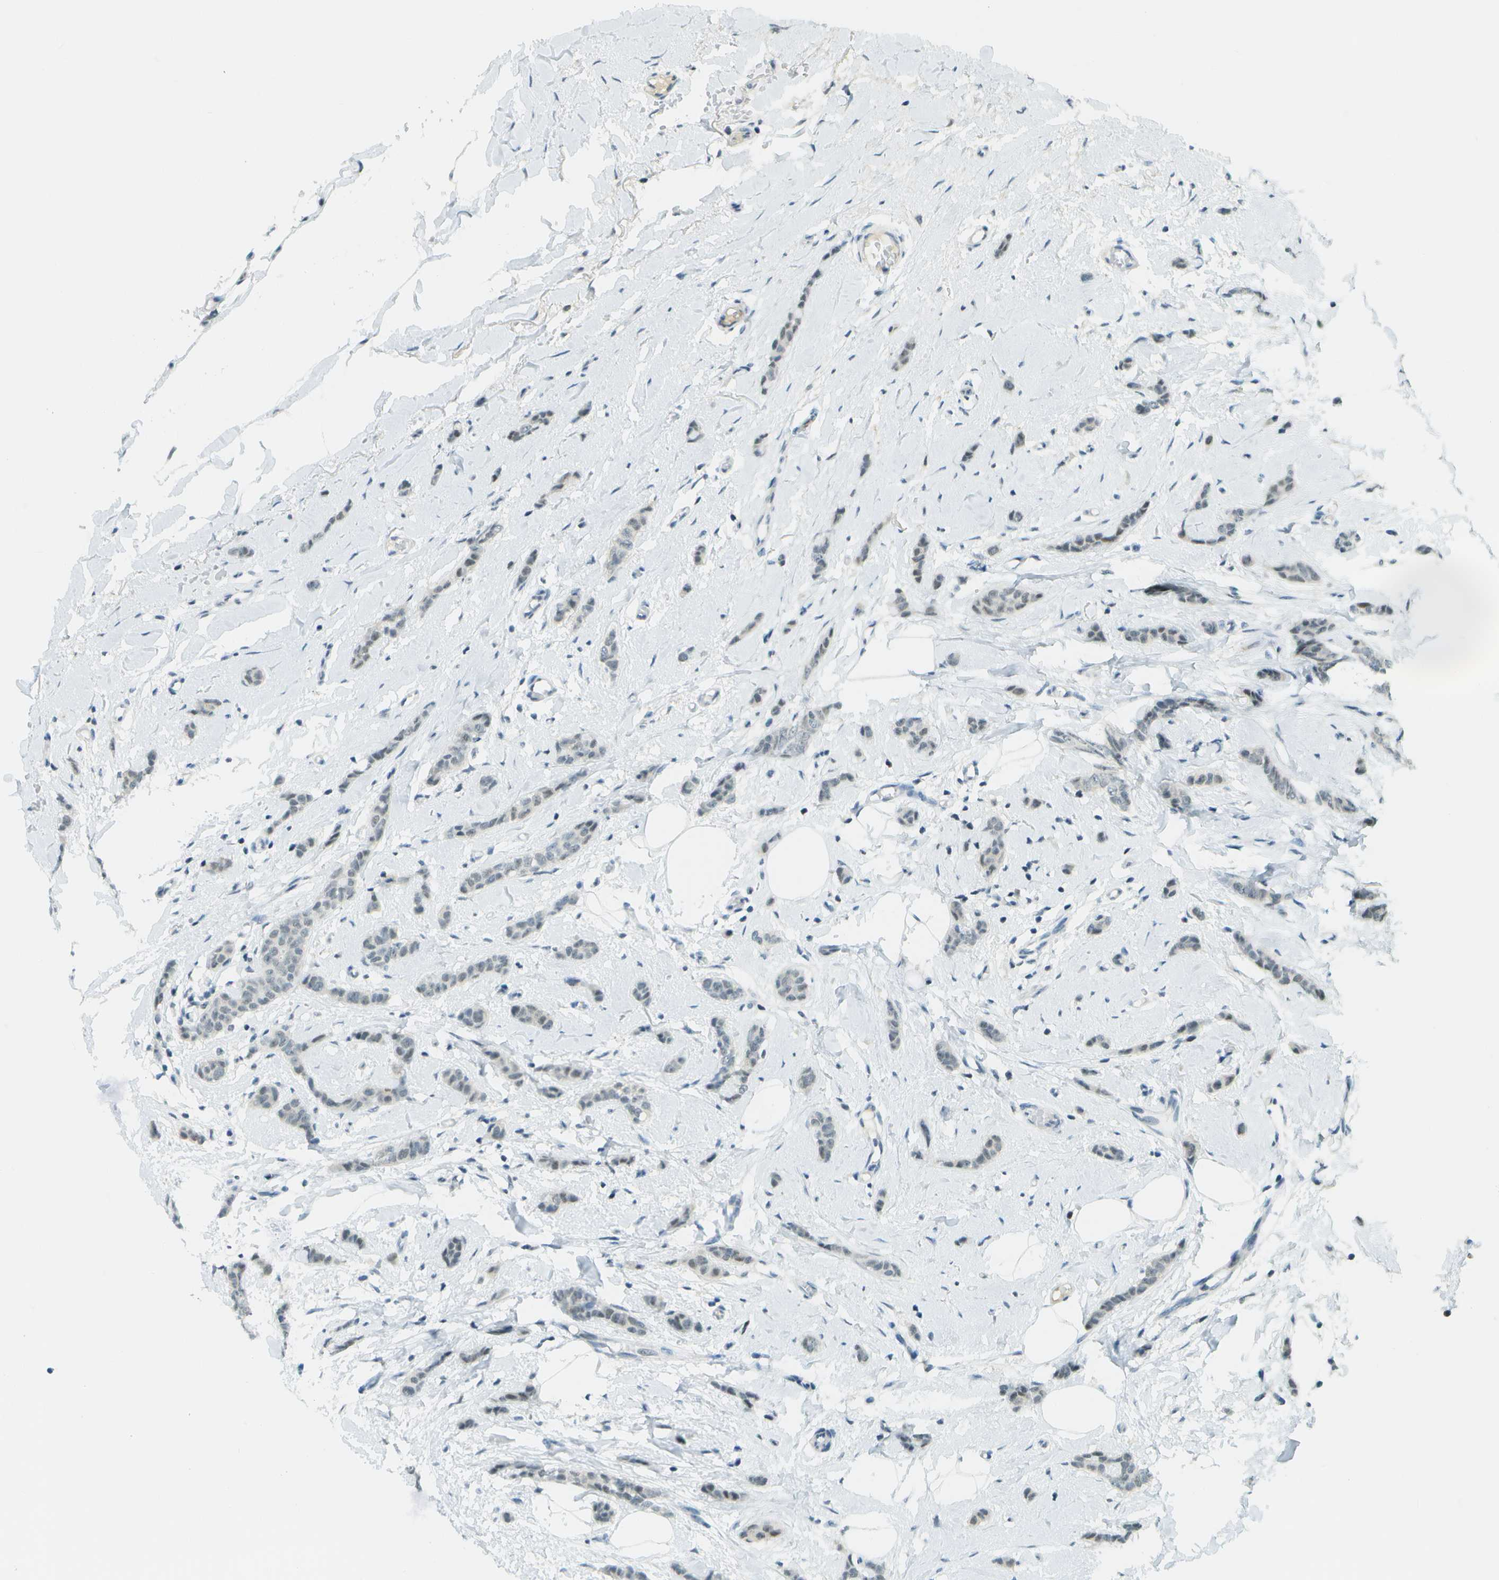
{"staining": {"intensity": "negative", "quantity": "none", "location": "none"}, "tissue": "breast cancer", "cell_type": "Tumor cells", "image_type": "cancer", "snomed": [{"axis": "morphology", "description": "Lobular carcinoma"}, {"axis": "topography", "description": "Skin"}, {"axis": "topography", "description": "Breast"}], "caption": "This is an IHC image of human lobular carcinoma (breast). There is no positivity in tumor cells.", "gene": "NEK11", "patient": {"sex": "female", "age": 46}}